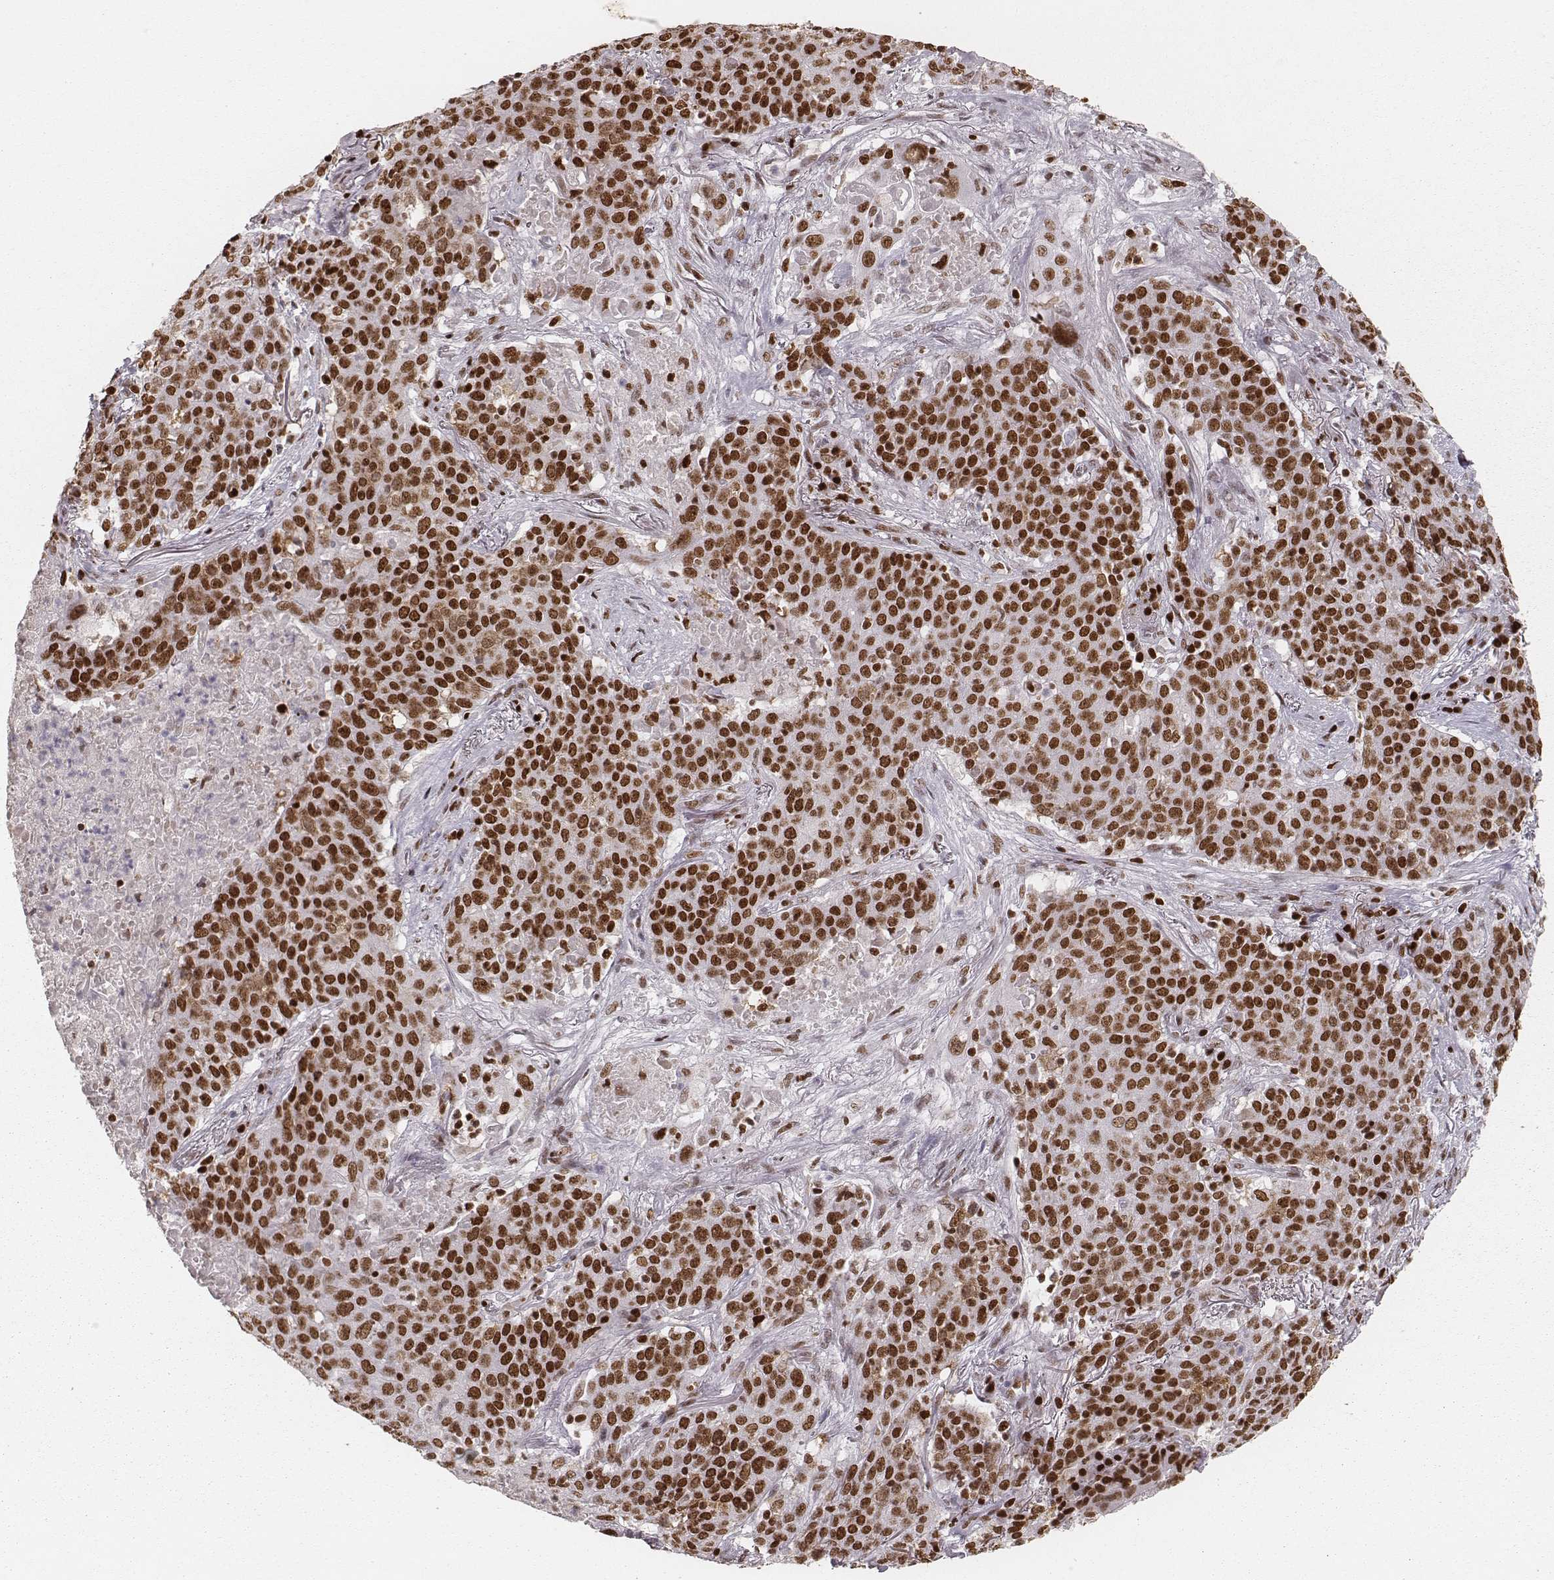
{"staining": {"intensity": "strong", "quantity": ">75%", "location": "nuclear"}, "tissue": "lung cancer", "cell_type": "Tumor cells", "image_type": "cancer", "snomed": [{"axis": "morphology", "description": "Squamous cell carcinoma, NOS"}, {"axis": "topography", "description": "Lung"}], "caption": "High-magnification brightfield microscopy of lung cancer stained with DAB (brown) and counterstained with hematoxylin (blue). tumor cells exhibit strong nuclear positivity is appreciated in about>75% of cells.", "gene": "PARP1", "patient": {"sex": "male", "age": 82}}